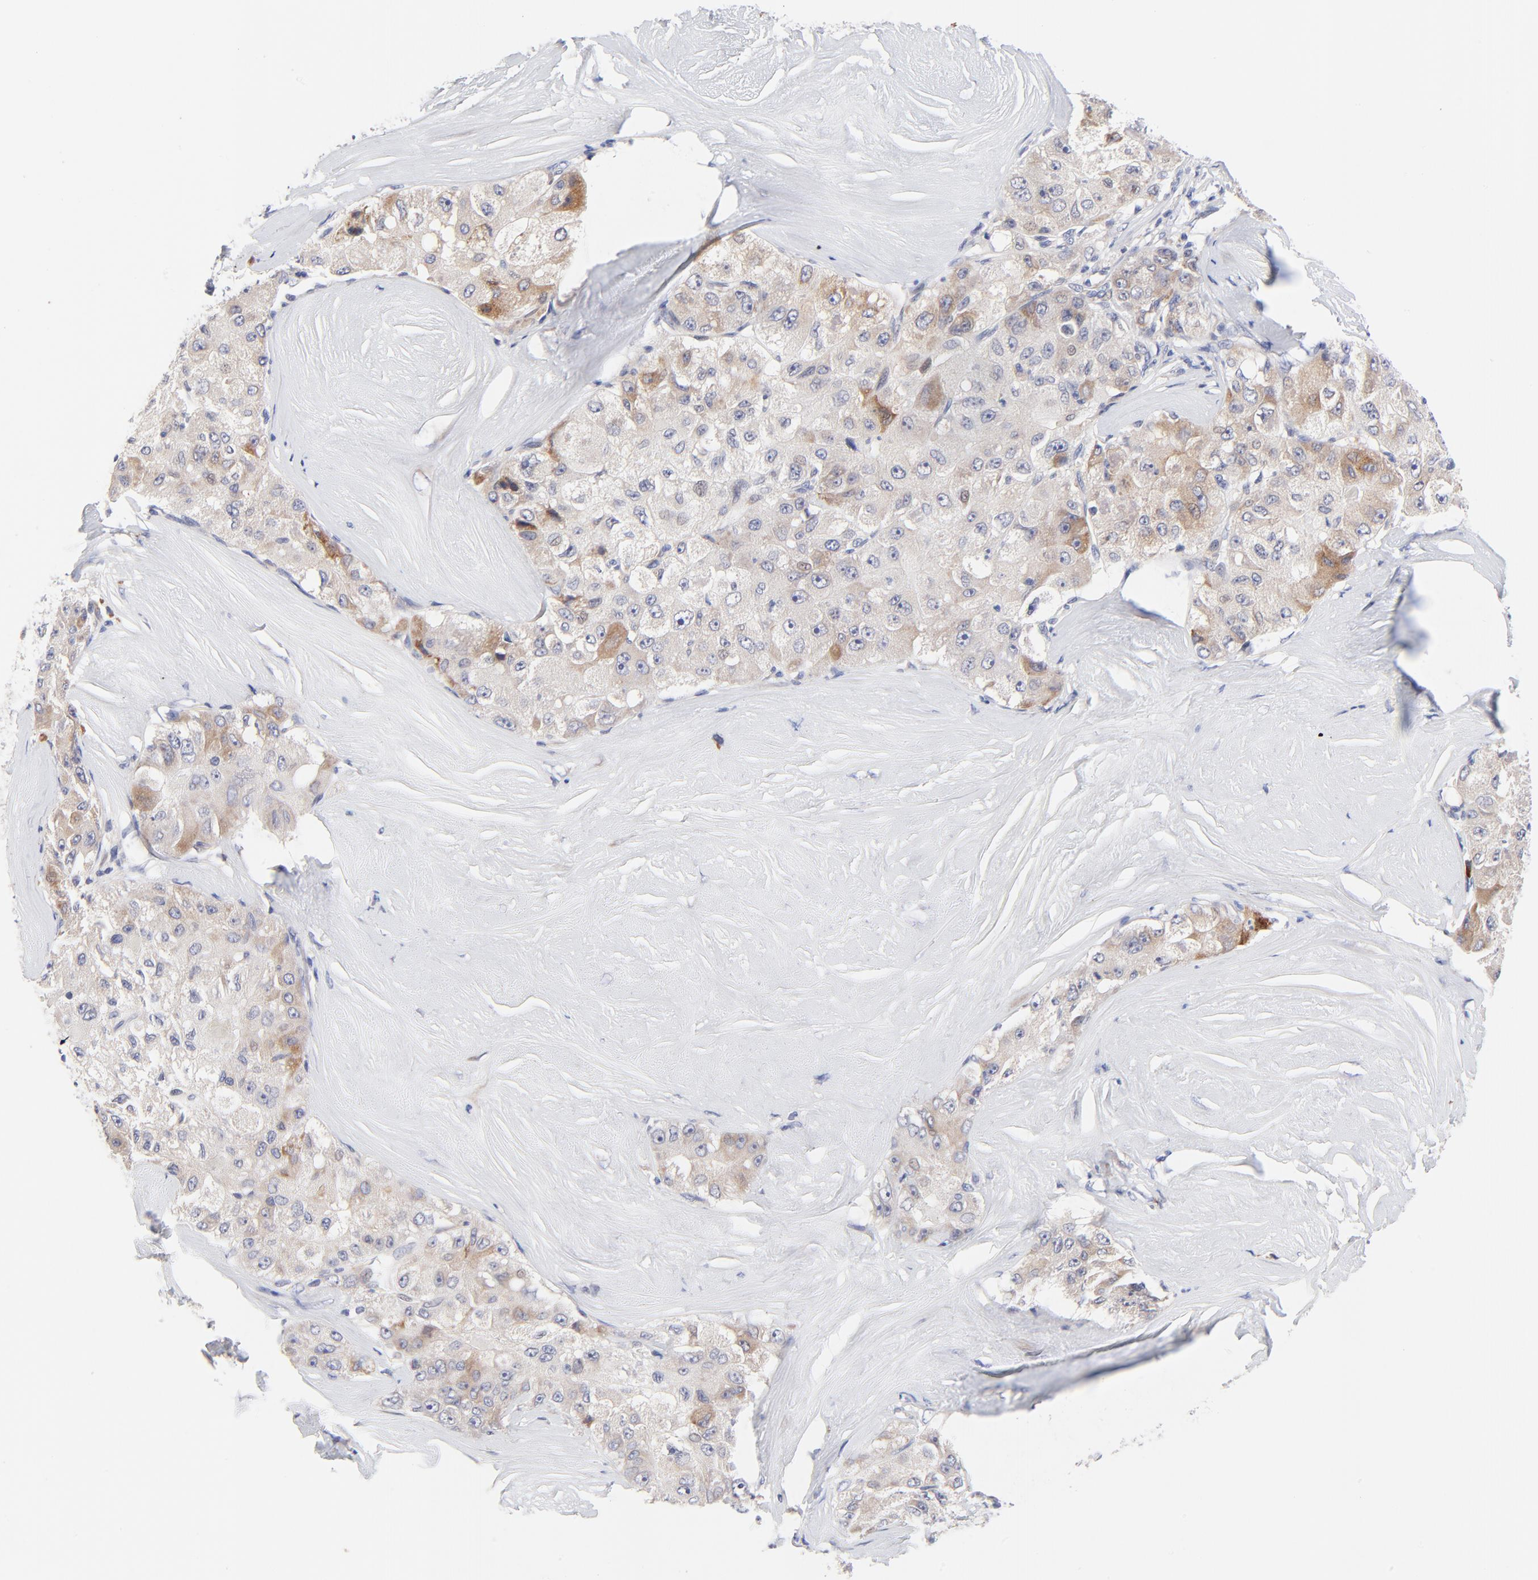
{"staining": {"intensity": "moderate", "quantity": "<25%", "location": "cytoplasmic/membranous"}, "tissue": "liver cancer", "cell_type": "Tumor cells", "image_type": "cancer", "snomed": [{"axis": "morphology", "description": "Carcinoma, Hepatocellular, NOS"}, {"axis": "topography", "description": "Liver"}], "caption": "A histopathology image showing moderate cytoplasmic/membranous staining in about <25% of tumor cells in liver cancer, as visualized by brown immunohistochemical staining.", "gene": "AFF2", "patient": {"sex": "male", "age": 80}}